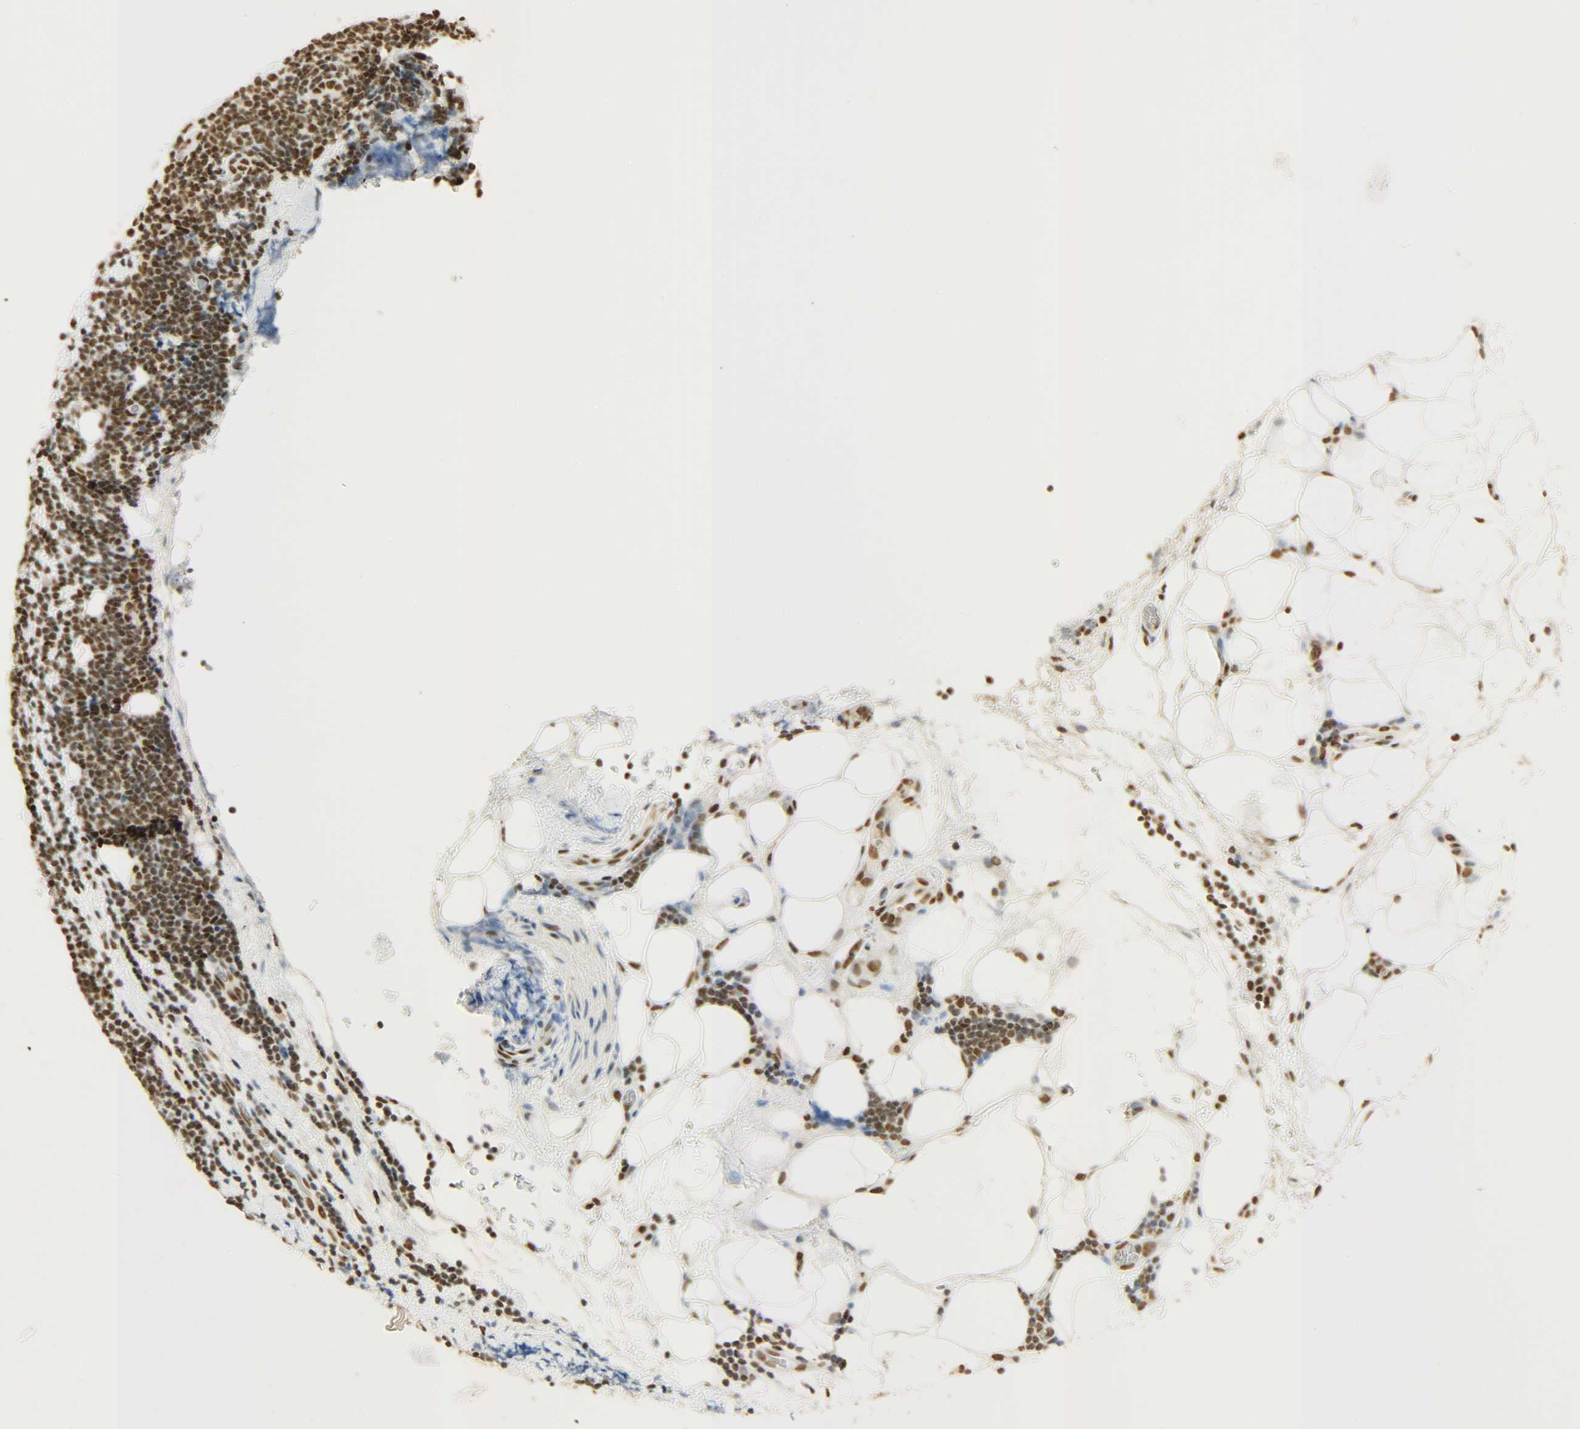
{"staining": {"intensity": "strong", "quantity": ">75%", "location": "nuclear"}, "tissue": "lymphoma", "cell_type": "Tumor cells", "image_type": "cancer", "snomed": [{"axis": "morphology", "description": "Malignant lymphoma, non-Hodgkin's type, Low grade"}, {"axis": "topography", "description": "Lymph node"}], "caption": "A high-resolution histopathology image shows immunohistochemistry (IHC) staining of malignant lymphoma, non-Hodgkin's type (low-grade), which demonstrates strong nuclear expression in approximately >75% of tumor cells. The staining was performed using DAB (3,3'-diaminobenzidine) to visualize the protein expression in brown, while the nuclei were stained in blue with hematoxylin (Magnification: 20x).", "gene": "KHDRBS1", "patient": {"sex": "male", "age": 83}}